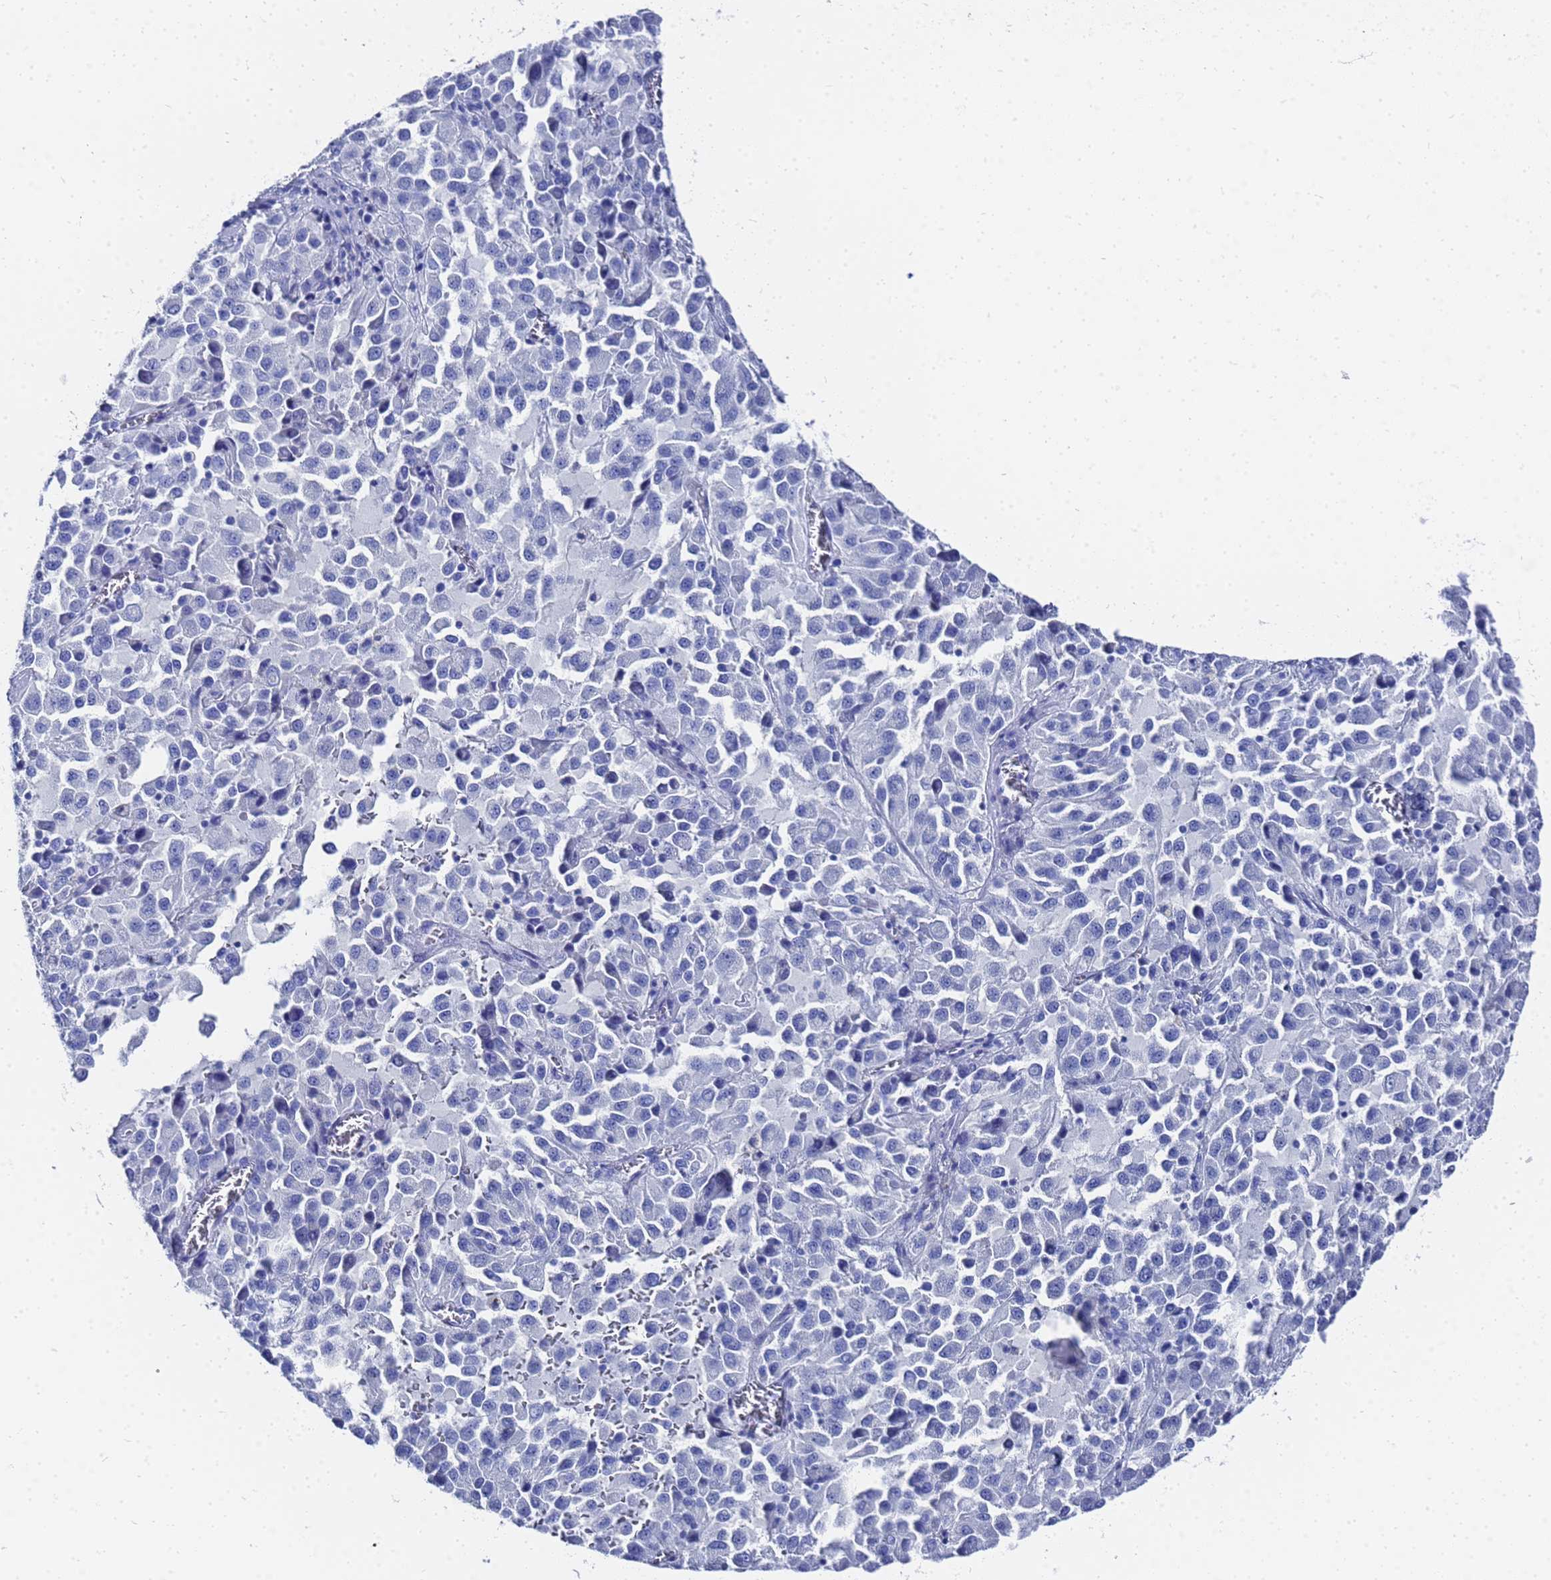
{"staining": {"intensity": "negative", "quantity": "none", "location": "none"}, "tissue": "melanoma", "cell_type": "Tumor cells", "image_type": "cancer", "snomed": [{"axis": "morphology", "description": "Malignant melanoma, Metastatic site"}, {"axis": "topography", "description": "Lung"}], "caption": "A histopathology image of melanoma stained for a protein reveals no brown staining in tumor cells. Nuclei are stained in blue.", "gene": "GGT1", "patient": {"sex": "male", "age": 64}}